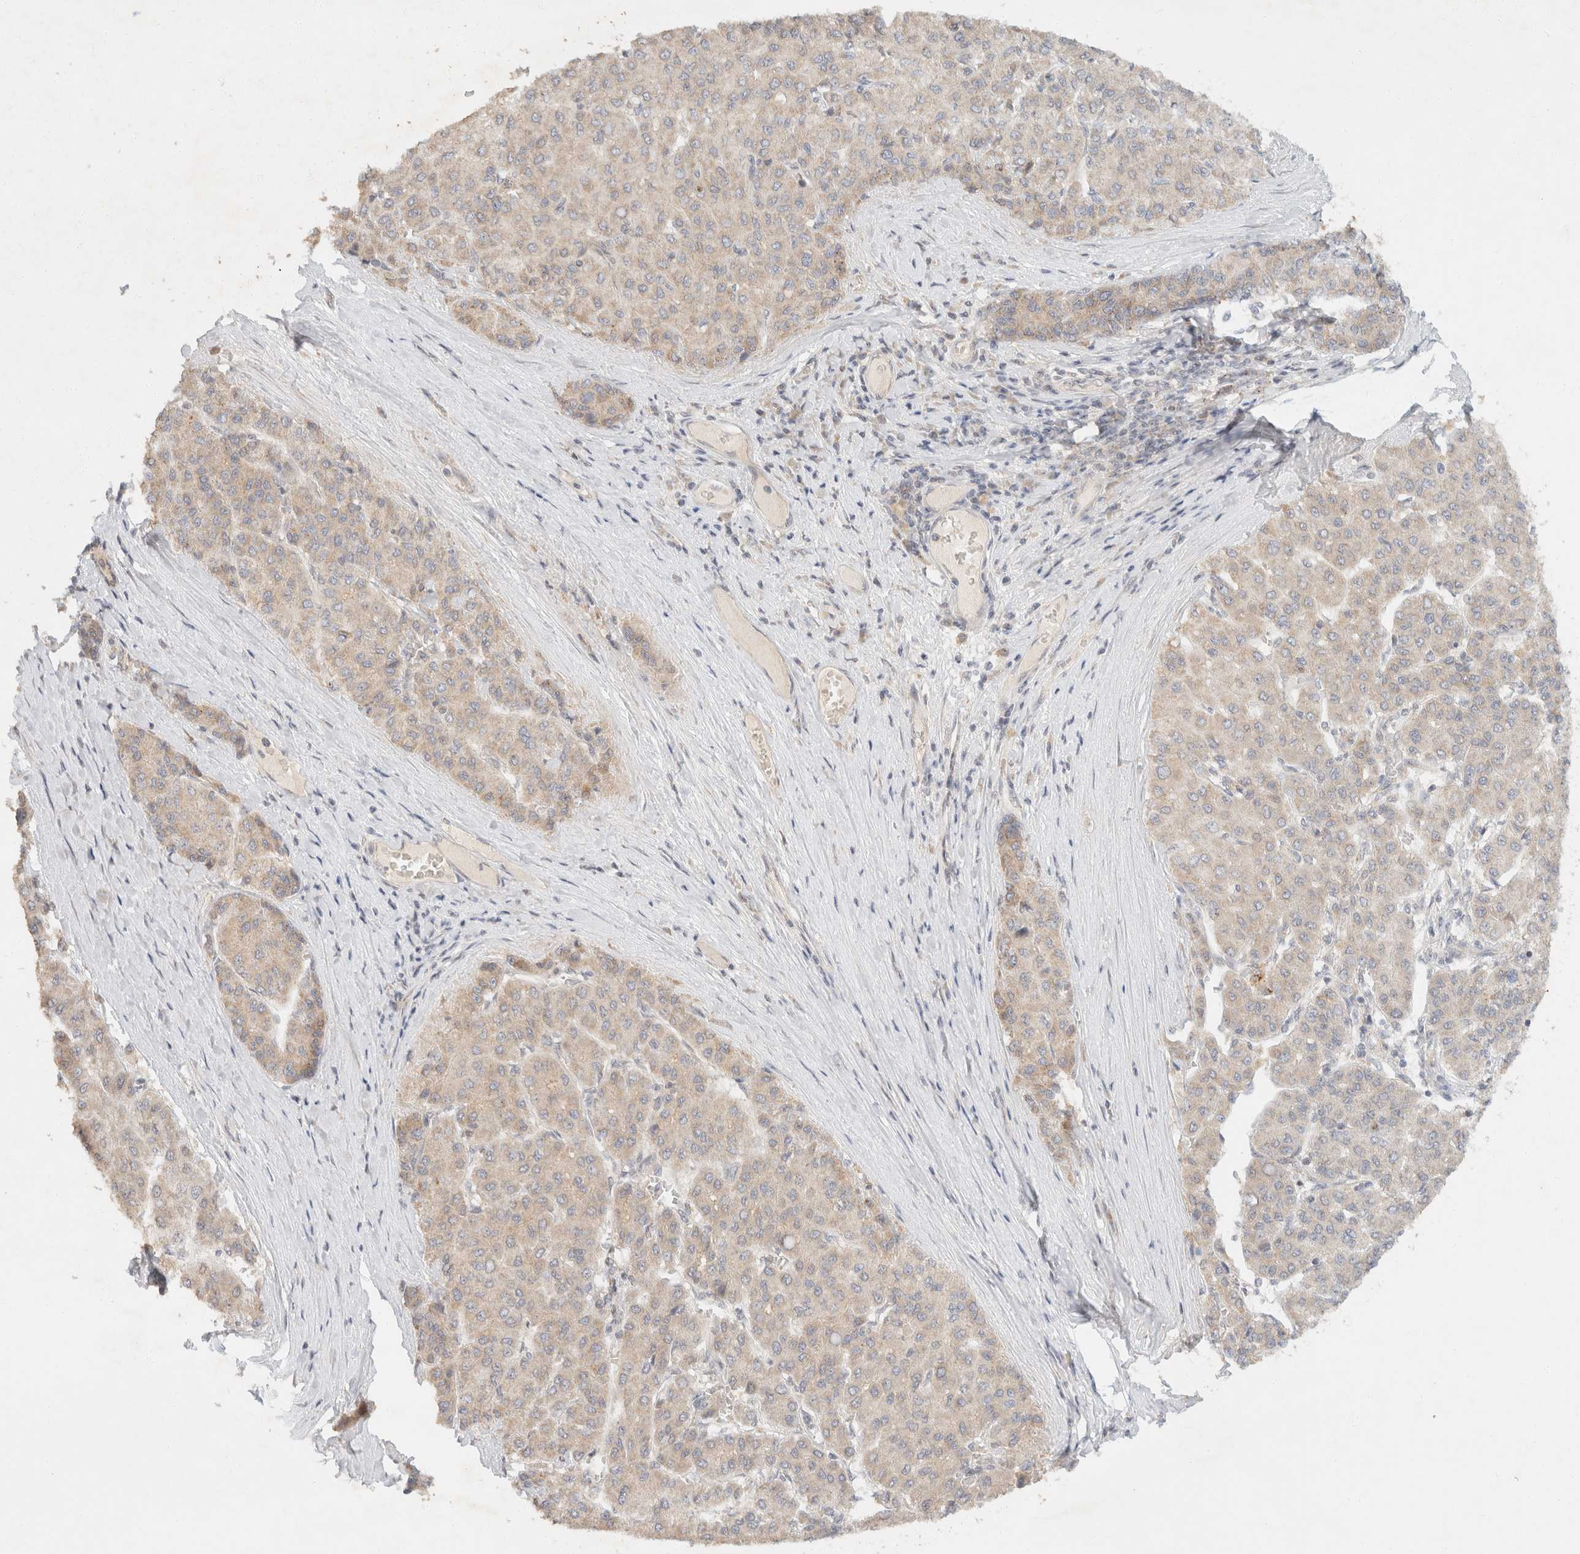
{"staining": {"intensity": "weak", "quantity": "<25%", "location": "cytoplasmic/membranous"}, "tissue": "liver cancer", "cell_type": "Tumor cells", "image_type": "cancer", "snomed": [{"axis": "morphology", "description": "Carcinoma, Hepatocellular, NOS"}, {"axis": "topography", "description": "Liver"}], "caption": "Immunohistochemistry (IHC) of liver cancer (hepatocellular carcinoma) shows no staining in tumor cells. (DAB immunohistochemistry visualized using brightfield microscopy, high magnification).", "gene": "TACC1", "patient": {"sex": "male", "age": 65}}